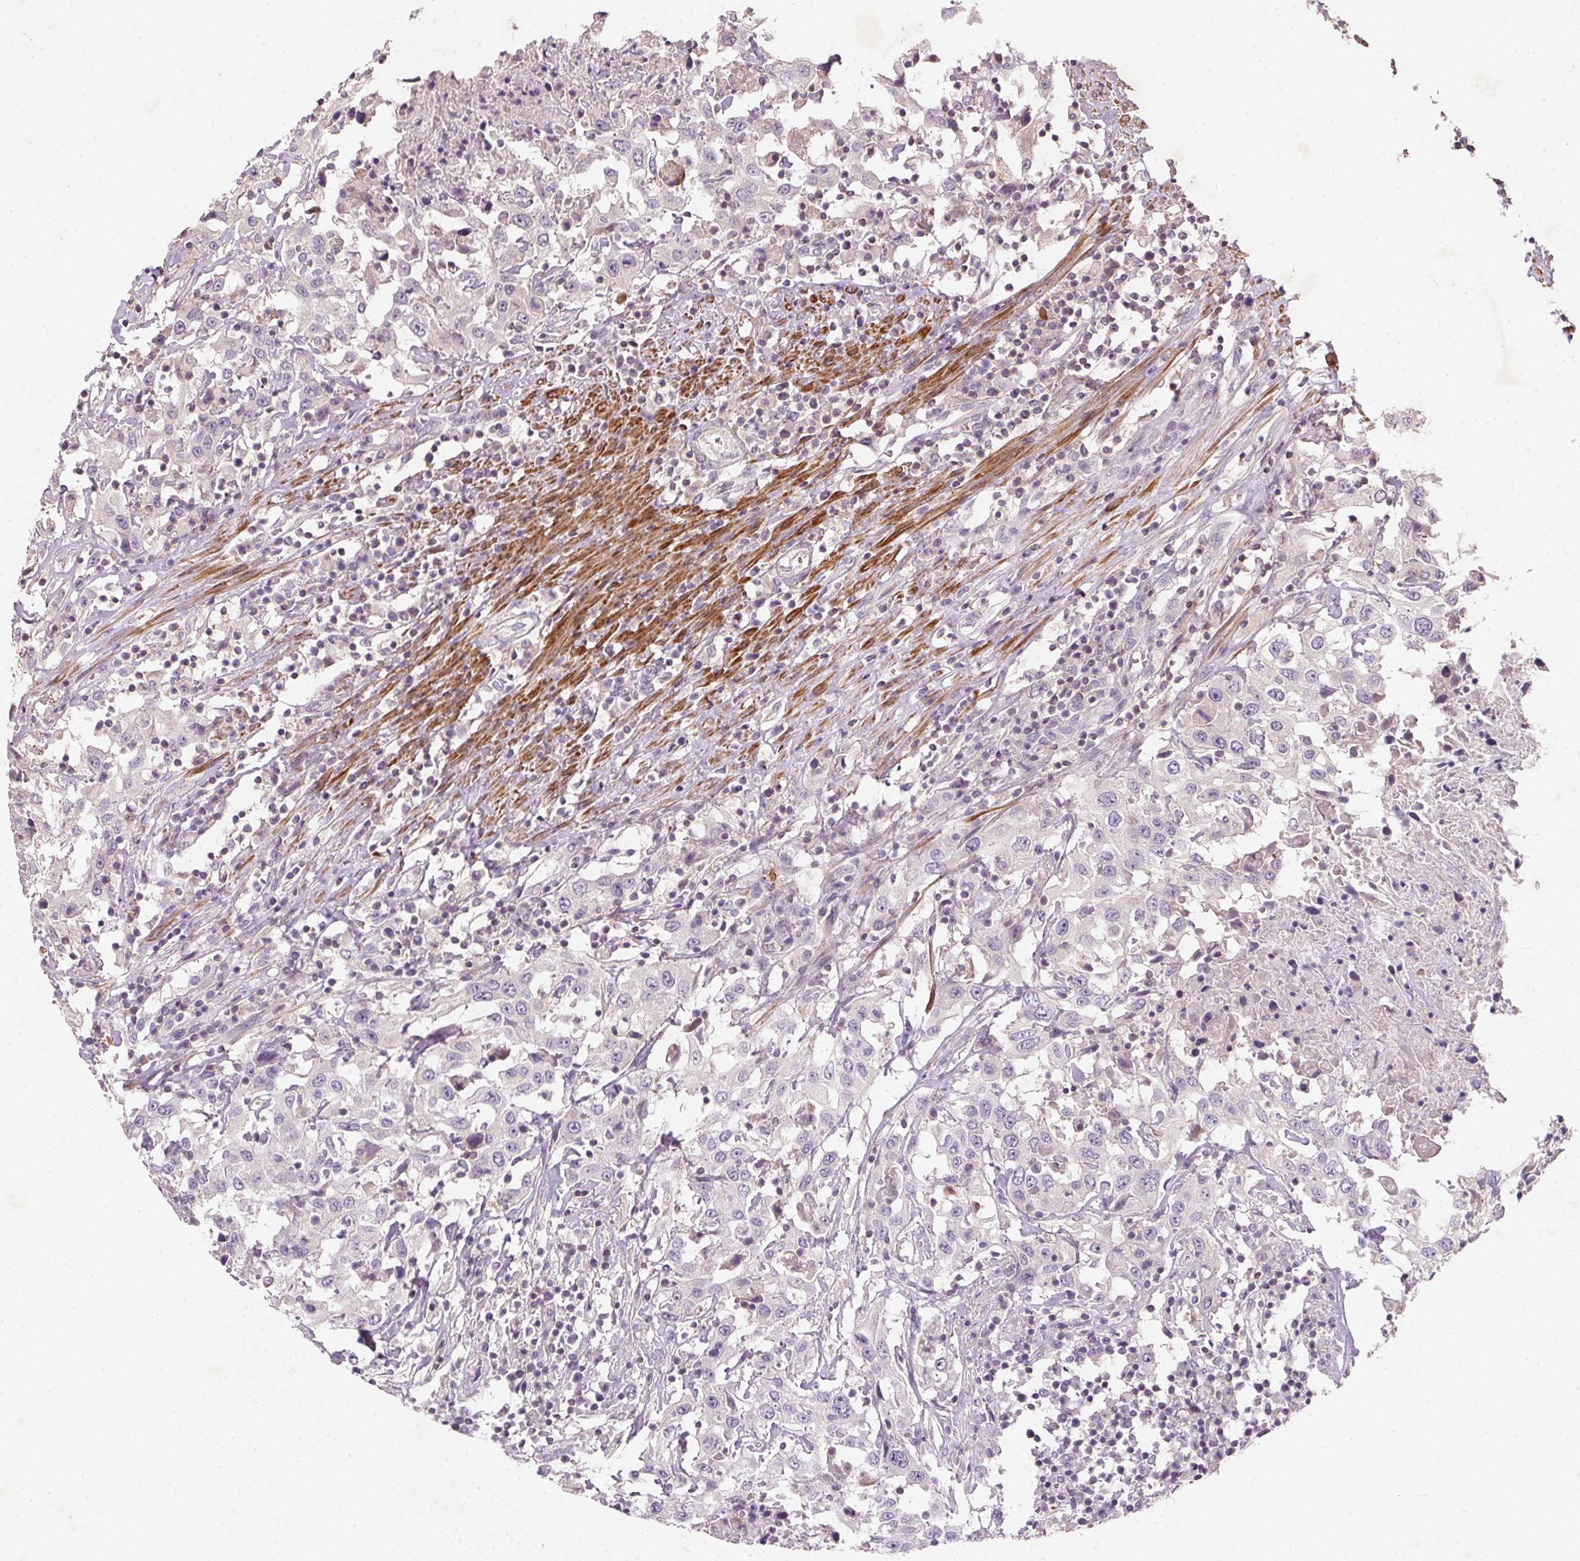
{"staining": {"intensity": "negative", "quantity": "none", "location": "none"}, "tissue": "urothelial cancer", "cell_type": "Tumor cells", "image_type": "cancer", "snomed": [{"axis": "morphology", "description": "Urothelial carcinoma, High grade"}, {"axis": "topography", "description": "Urinary bladder"}], "caption": "A histopathology image of human urothelial cancer is negative for staining in tumor cells.", "gene": "KCNK15", "patient": {"sex": "male", "age": 61}}